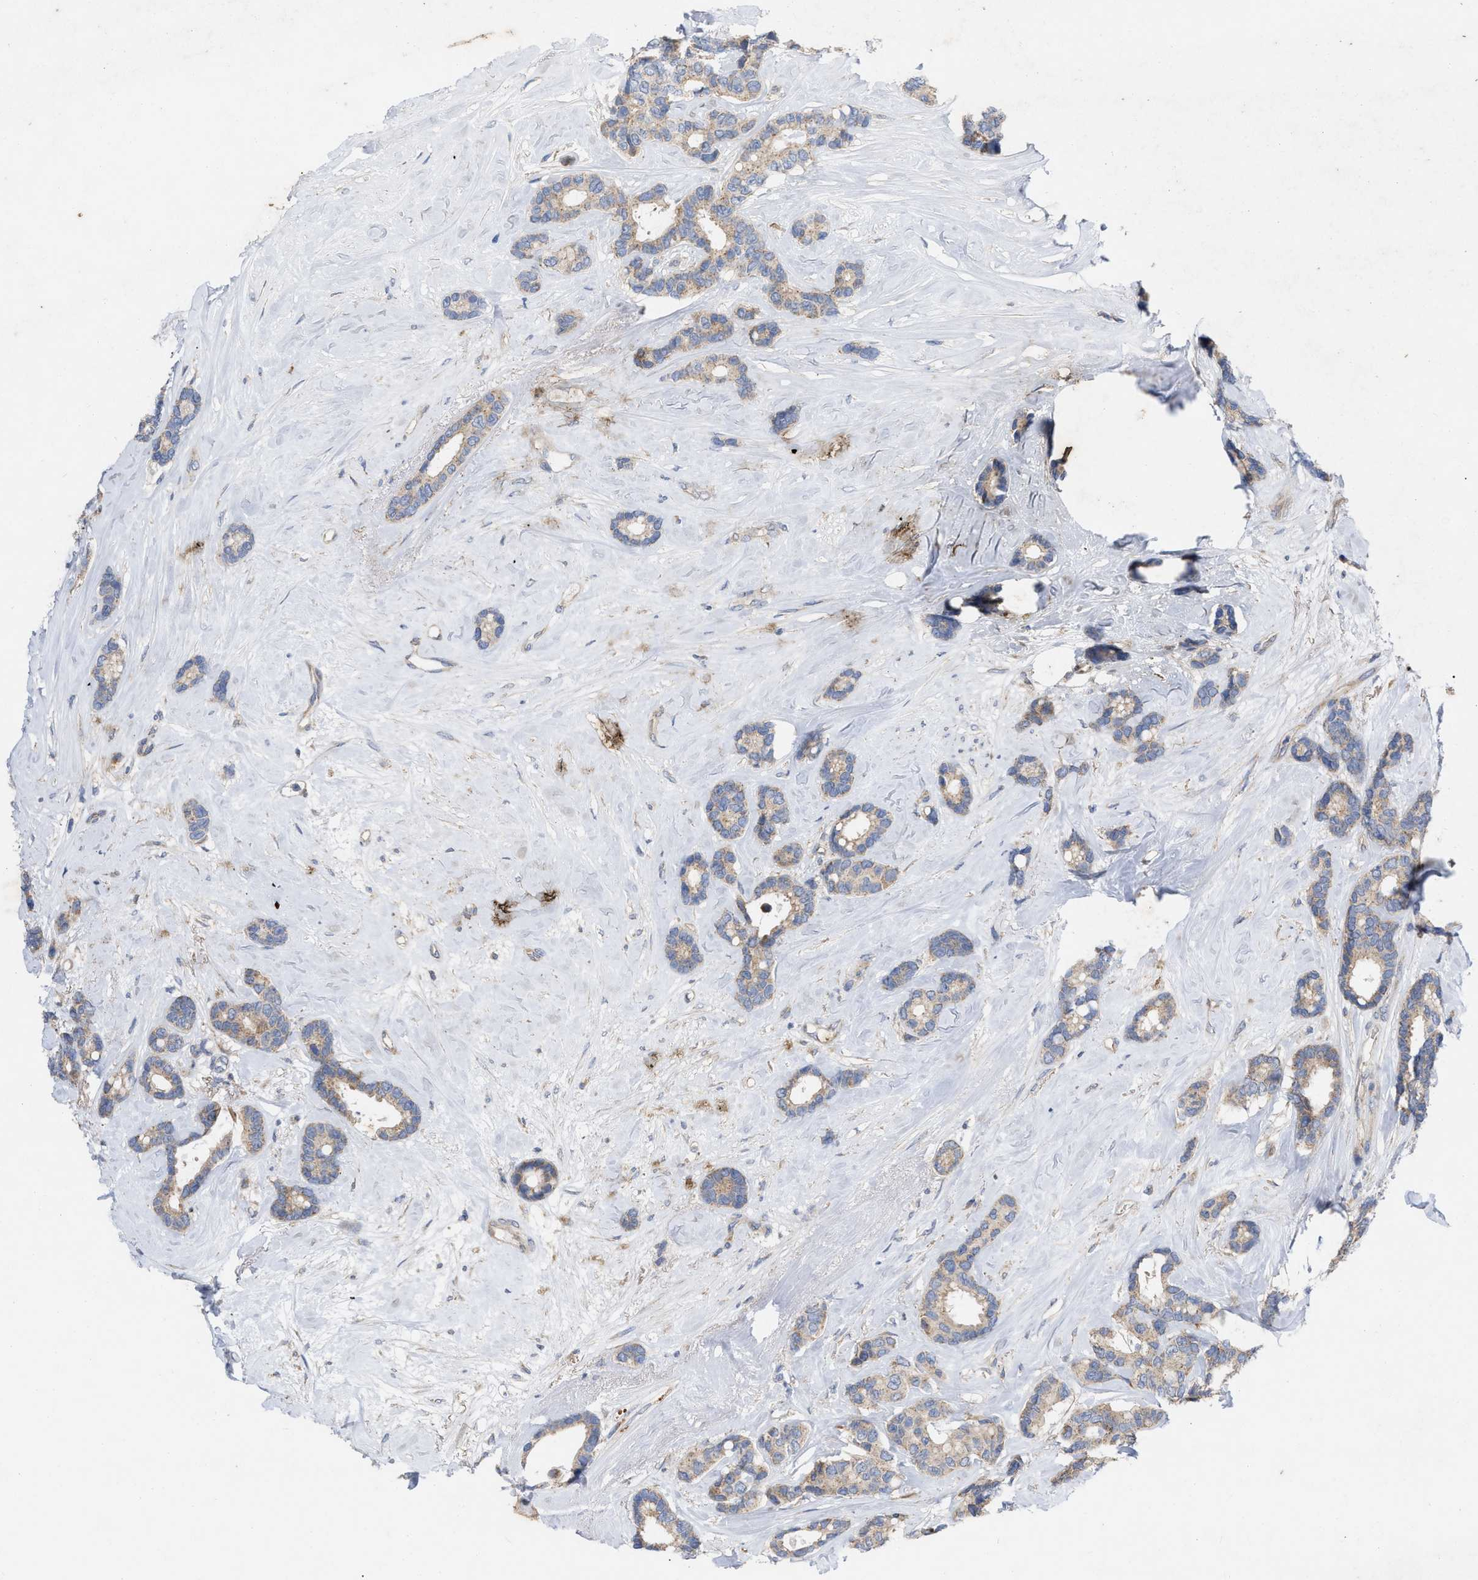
{"staining": {"intensity": "weak", "quantity": ">75%", "location": "cytoplasmic/membranous"}, "tissue": "breast cancer", "cell_type": "Tumor cells", "image_type": "cancer", "snomed": [{"axis": "morphology", "description": "Duct carcinoma"}, {"axis": "topography", "description": "Breast"}], "caption": "The micrograph shows staining of breast cancer, revealing weak cytoplasmic/membranous protein positivity (brown color) within tumor cells.", "gene": "VIP", "patient": {"sex": "female", "age": 87}}